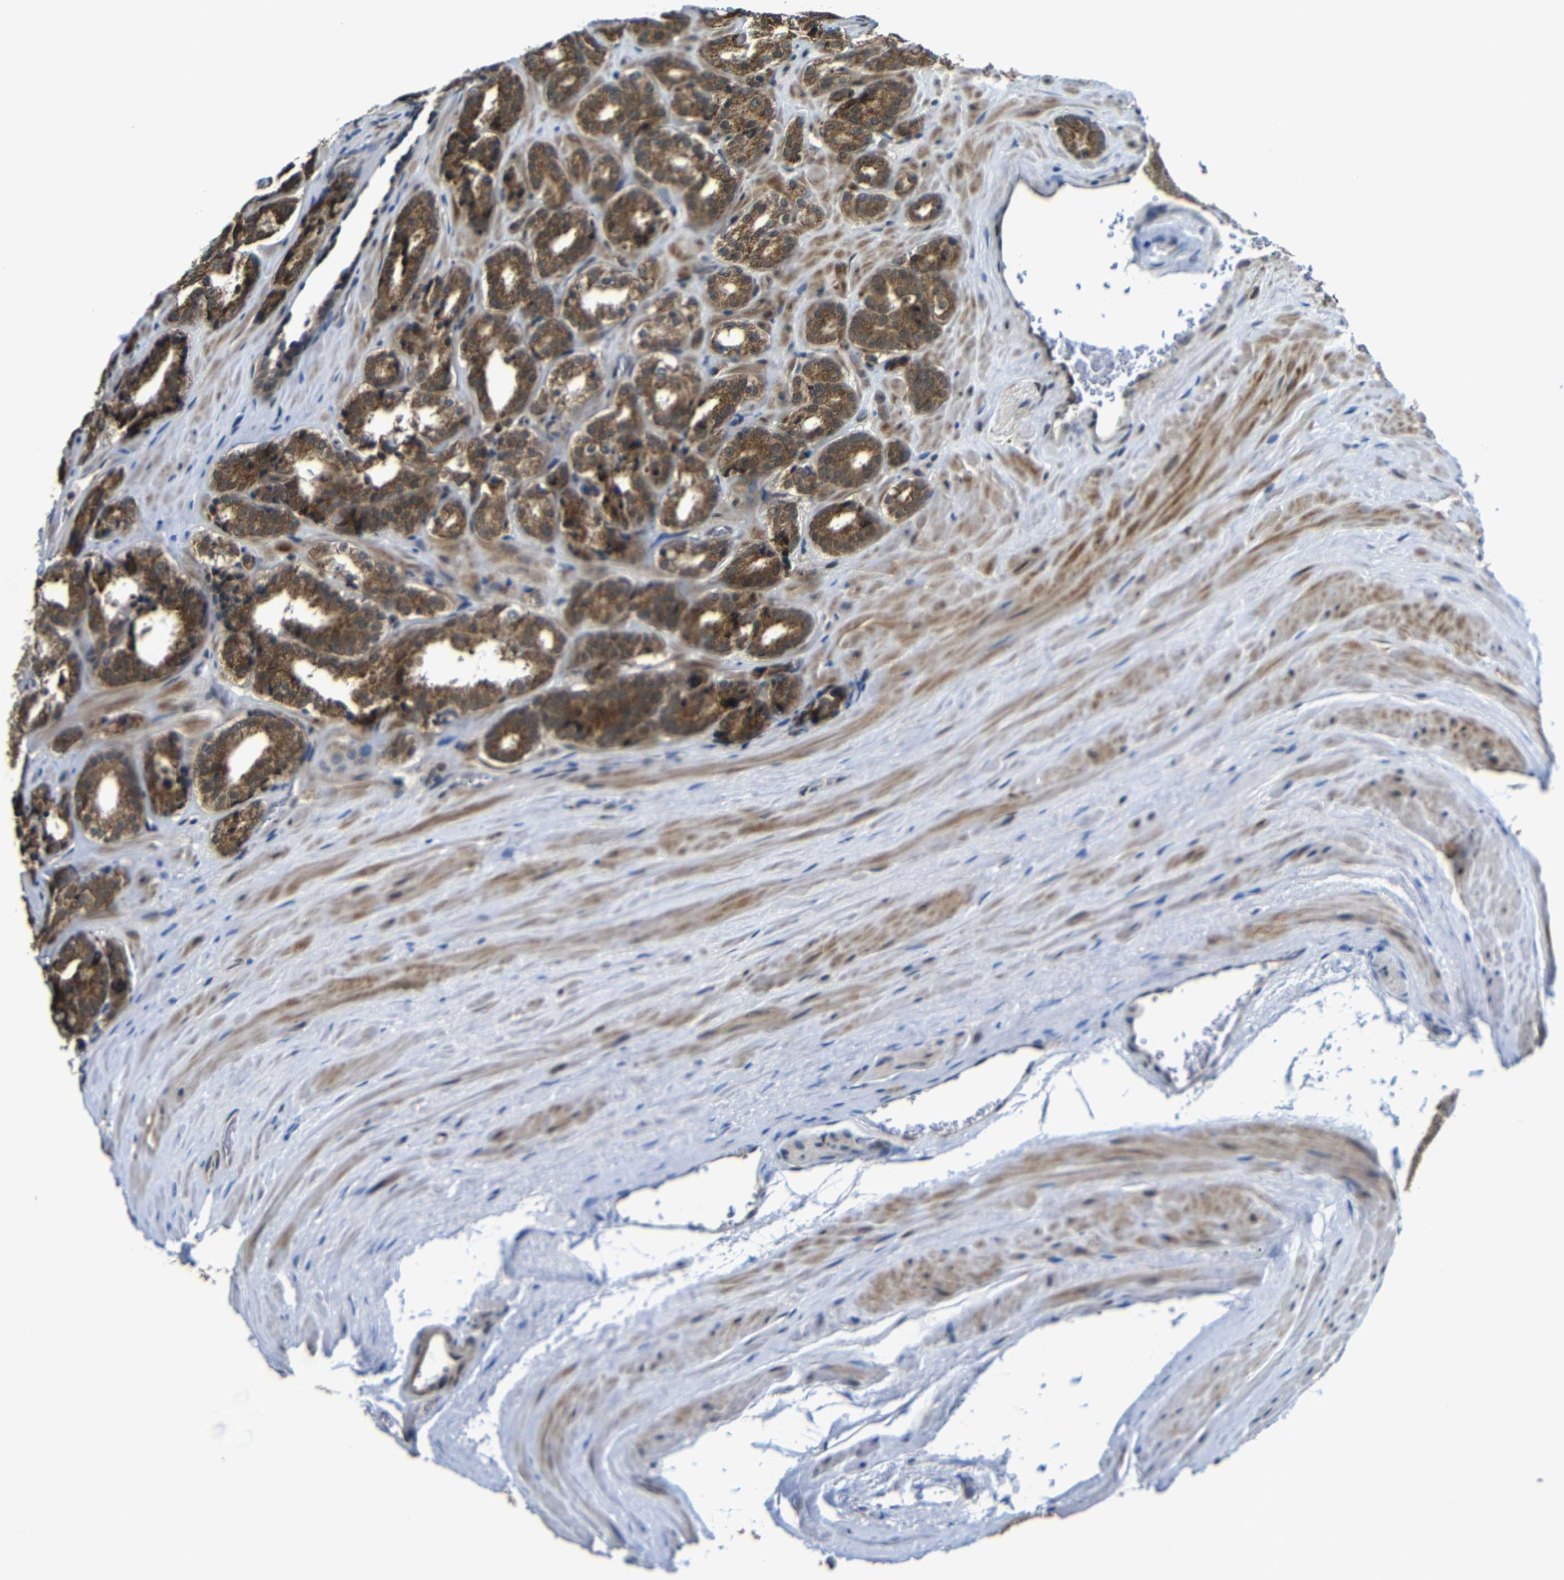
{"staining": {"intensity": "moderate", "quantity": ">75%", "location": "cytoplasmic/membranous"}, "tissue": "prostate cancer", "cell_type": "Tumor cells", "image_type": "cancer", "snomed": [{"axis": "morphology", "description": "Adenocarcinoma, High grade"}, {"axis": "topography", "description": "Prostate"}], "caption": "Immunohistochemistry (IHC) of human adenocarcinoma (high-grade) (prostate) reveals medium levels of moderate cytoplasmic/membranous positivity in approximately >75% of tumor cells.", "gene": "FAM172A", "patient": {"sex": "male", "age": 60}}